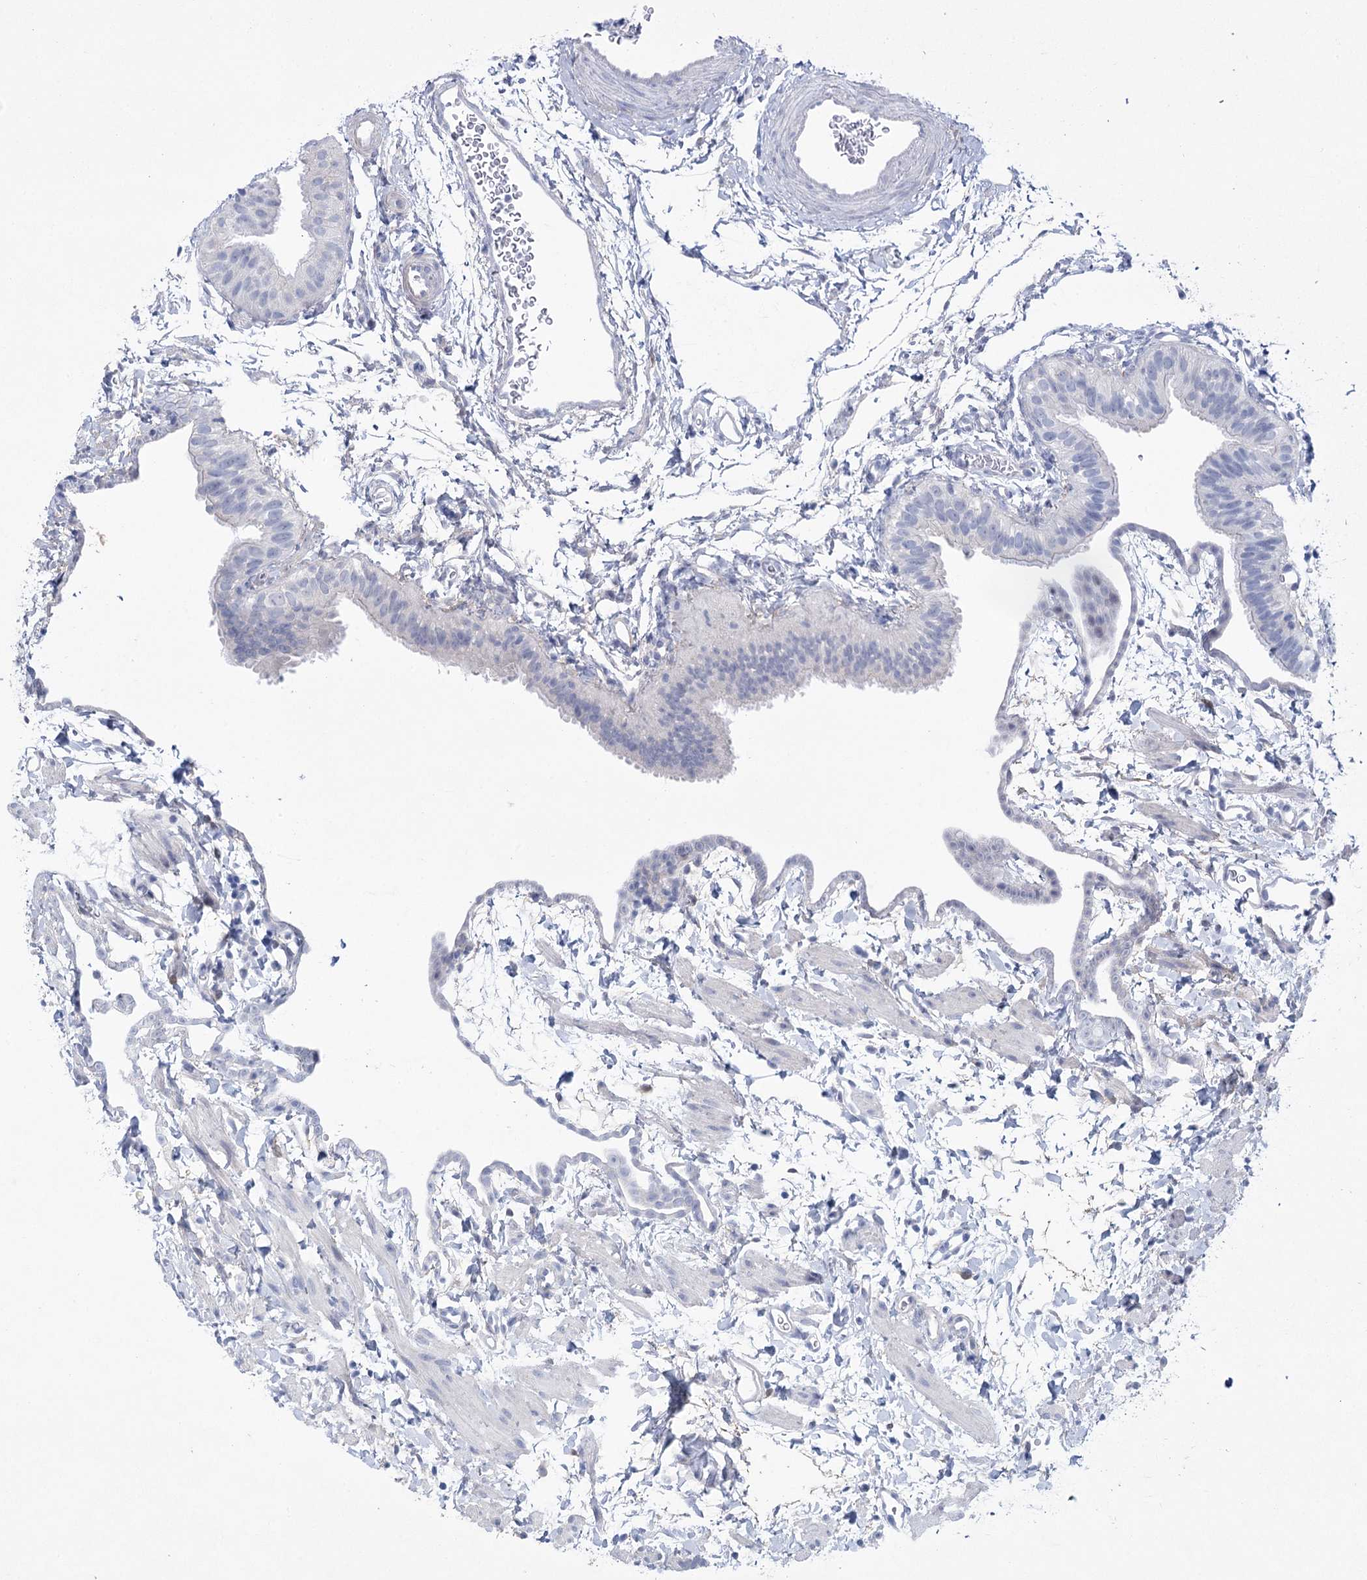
{"staining": {"intensity": "negative", "quantity": "none", "location": "none"}, "tissue": "fallopian tube", "cell_type": "Glandular cells", "image_type": "normal", "snomed": [{"axis": "morphology", "description": "Normal tissue, NOS"}, {"axis": "topography", "description": "Fallopian tube"}], "caption": "Protein analysis of normal fallopian tube exhibits no significant staining in glandular cells. (Immunohistochemistry, brightfield microscopy, high magnification).", "gene": "CCDC88A", "patient": {"sex": "female", "age": 35}}